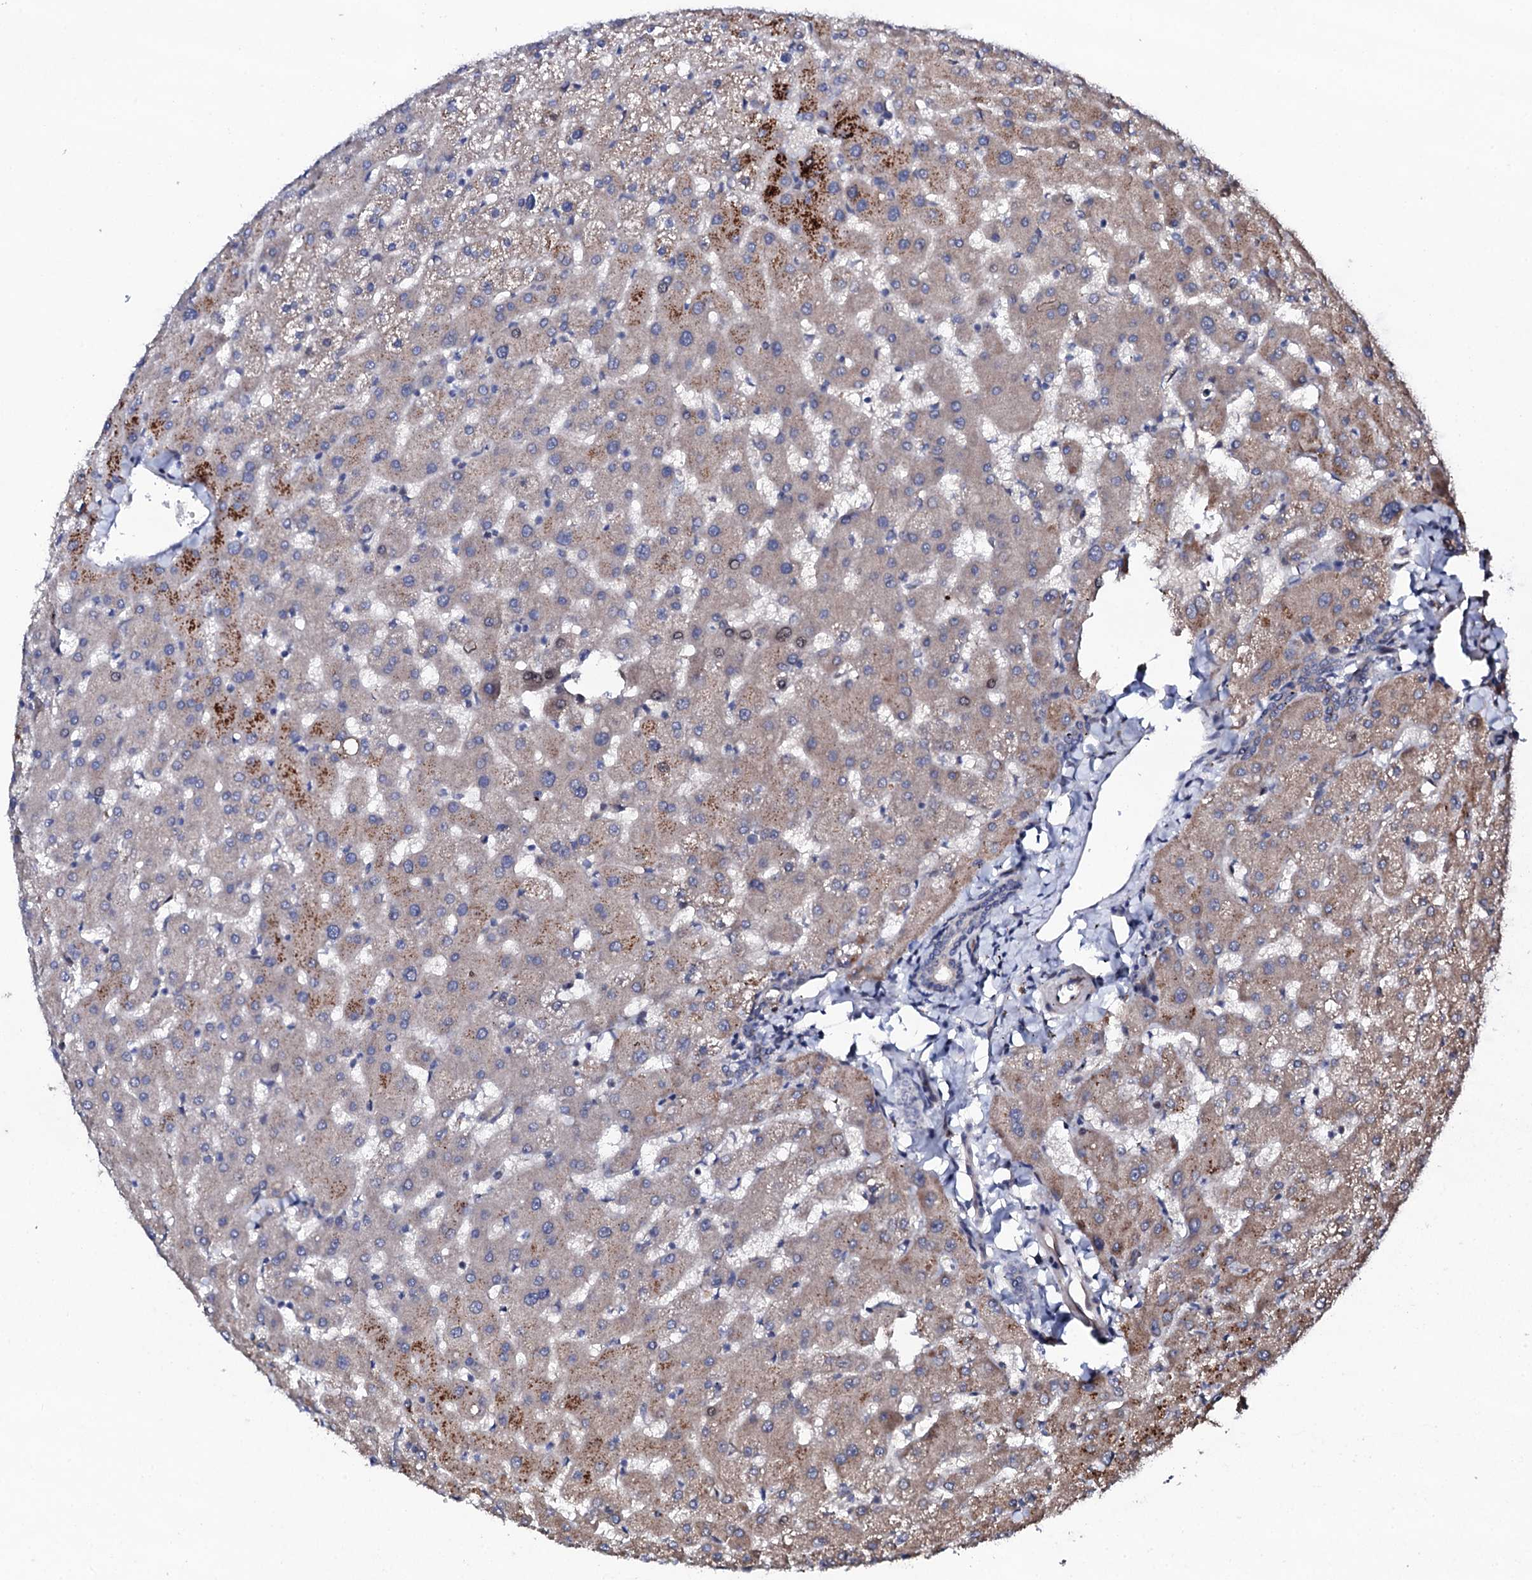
{"staining": {"intensity": "negative", "quantity": "none", "location": "none"}, "tissue": "liver", "cell_type": "Cholangiocytes", "image_type": "normal", "snomed": [{"axis": "morphology", "description": "Normal tissue, NOS"}, {"axis": "topography", "description": "Liver"}], "caption": "Histopathology image shows no significant protein positivity in cholangiocytes of unremarkable liver.", "gene": "CIAO2A", "patient": {"sex": "female", "age": 63}}